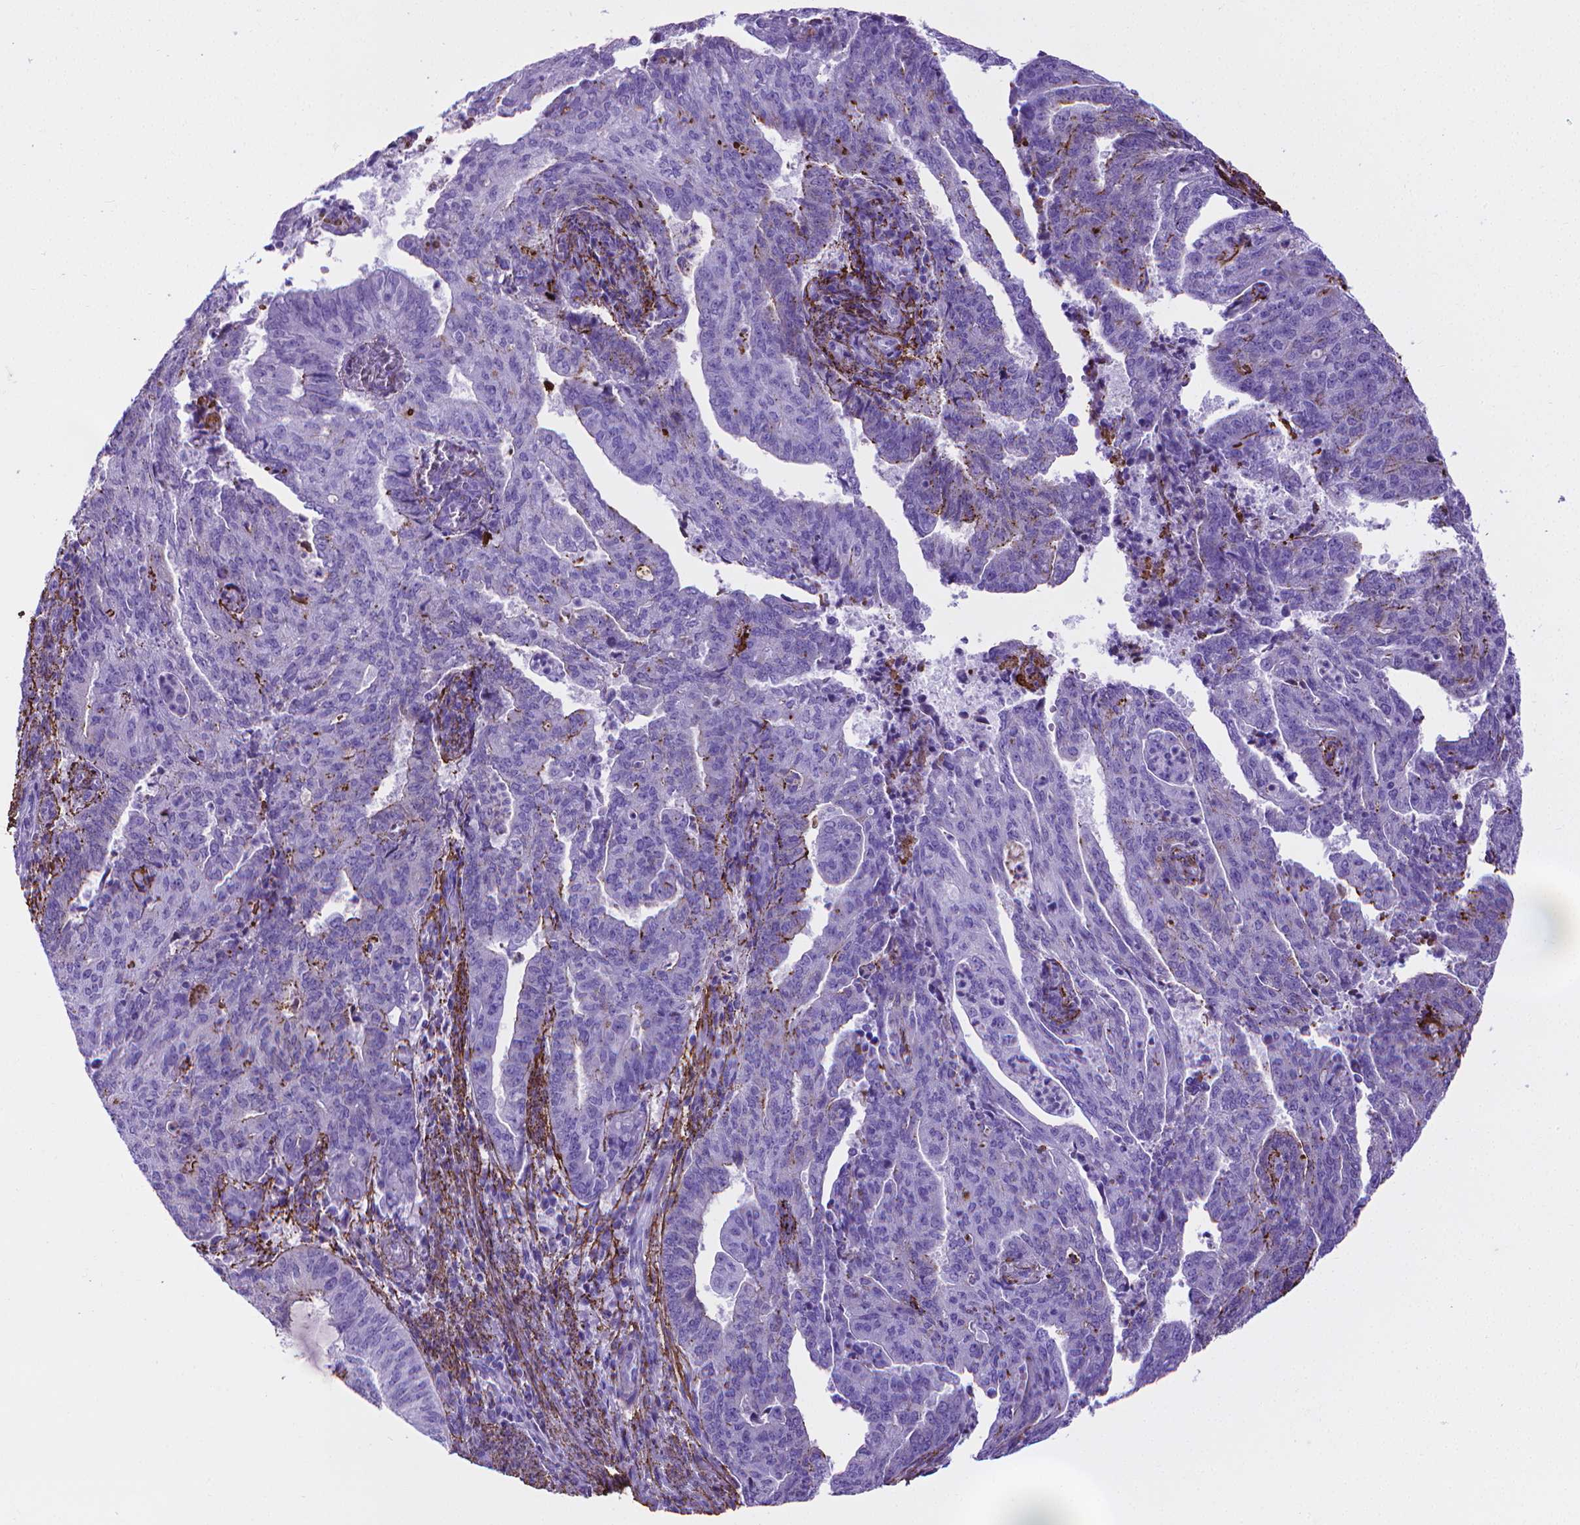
{"staining": {"intensity": "negative", "quantity": "none", "location": "none"}, "tissue": "endometrial cancer", "cell_type": "Tumor cells", "image_type": "cancer", "snomed": [{"axis": "morphology", "description": "Adenocarcinoma, NOS"}, {"axis": "topography", "description": "Endometrium"}], "caption": "Immunohistochemistry (IHC) of human adenocarcinoma (endometrial) exhibits no expression in tumor cells.", "gene": "MFAP2", "patient": {"sex": "female", "age": 82}}